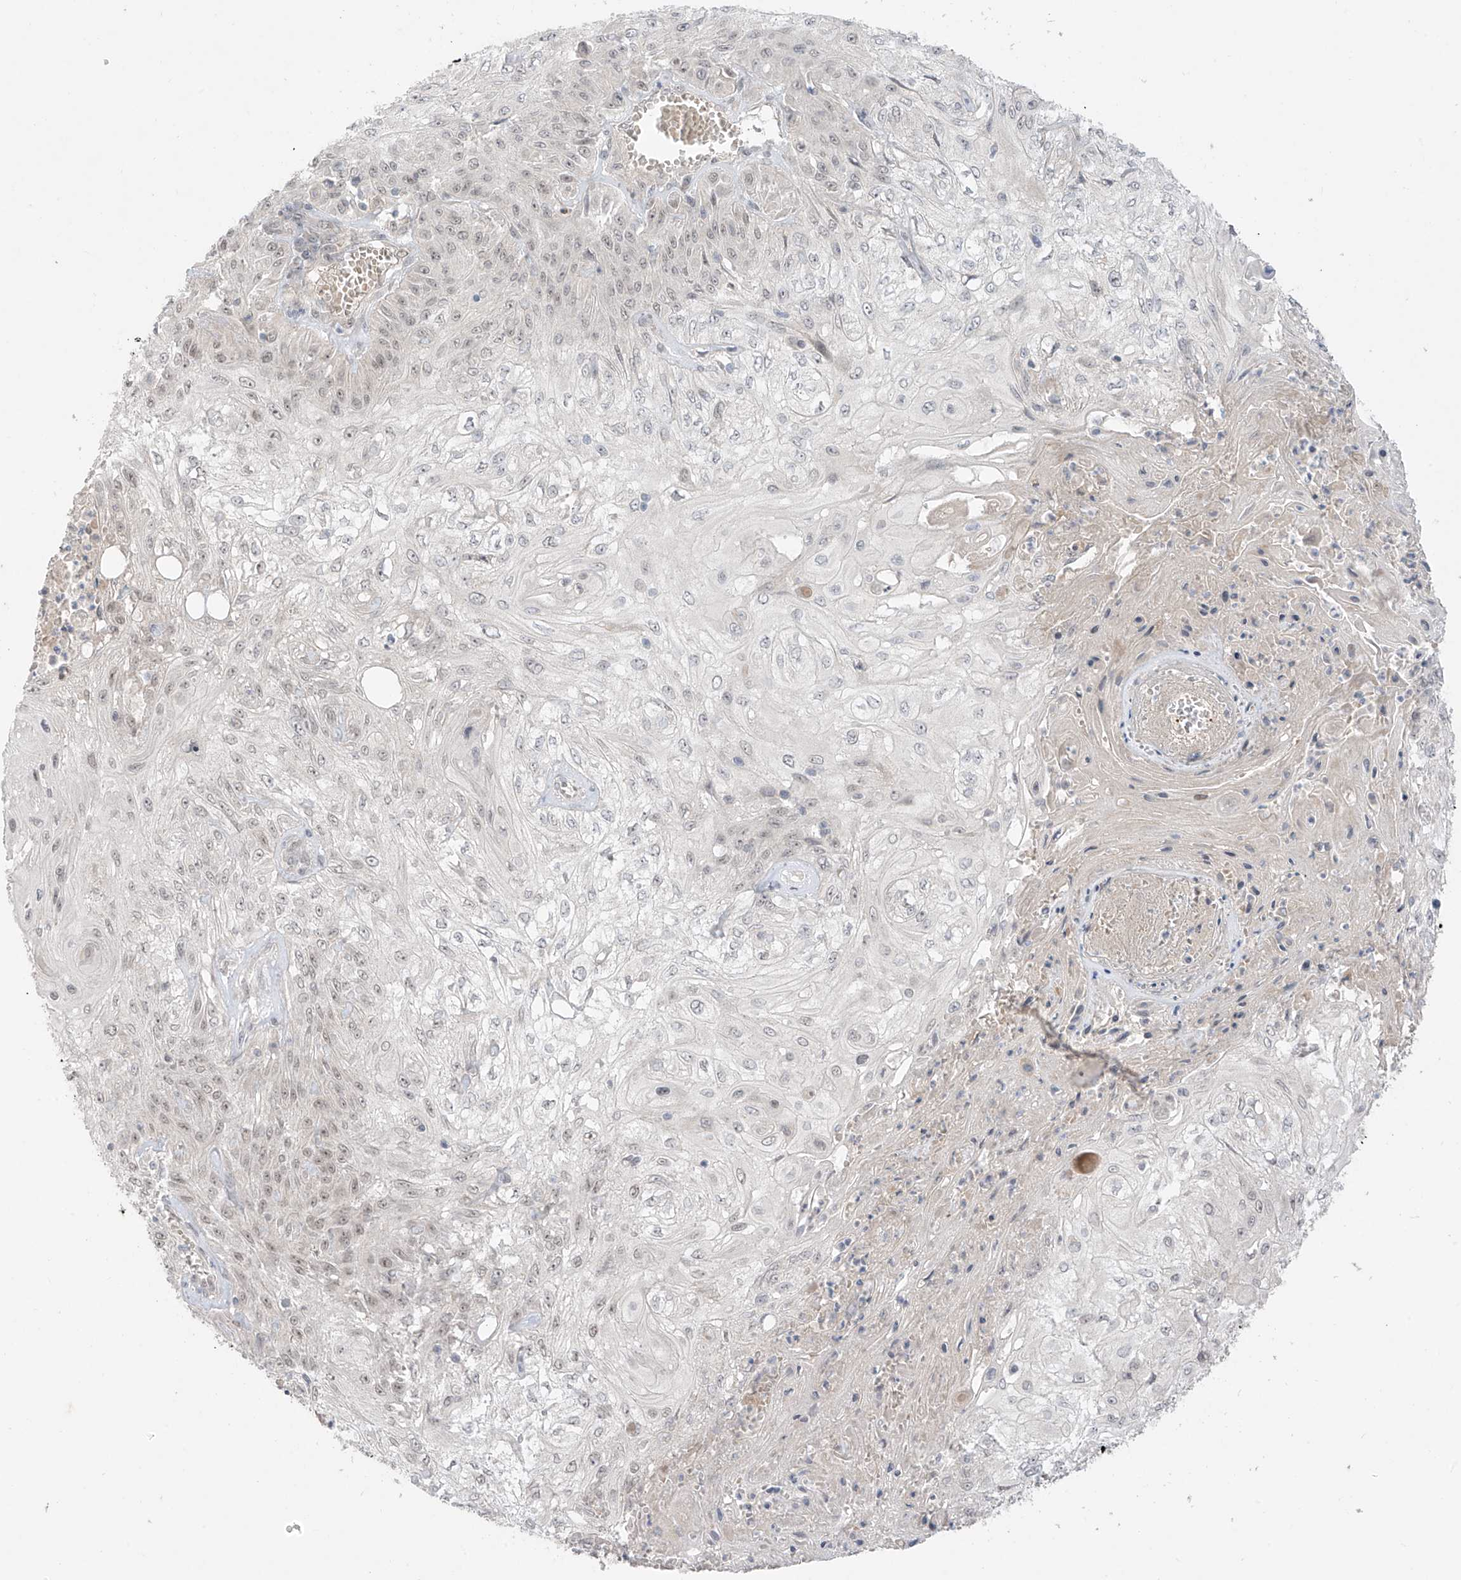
{"staining": {"intensity": "weak", "quantity": "25%-75%", "location": "nuclear"}, "tissue": "skin cancer", "cell_type": "Tumor cells", "image_type": "cancer", "snomed": [{"axis": "morphology", "description": "Squamous cell carcinoma, NOS"}, {"axis": "morphology", "description": "Squamous cell carcinoma, metastatic, NOS"}, {"axis": "topography", "description": "Skin"}, {"axis": "topography", "description": "Lymph node"}], "caption": "A low amount of weak nuclear staining is identified in approximately 25%-75% of tumor cells in skin cancer tissue. Nuclei are stained in blue.", "gene": "OGT", "patient": {"sex": "male", "age": 75}}